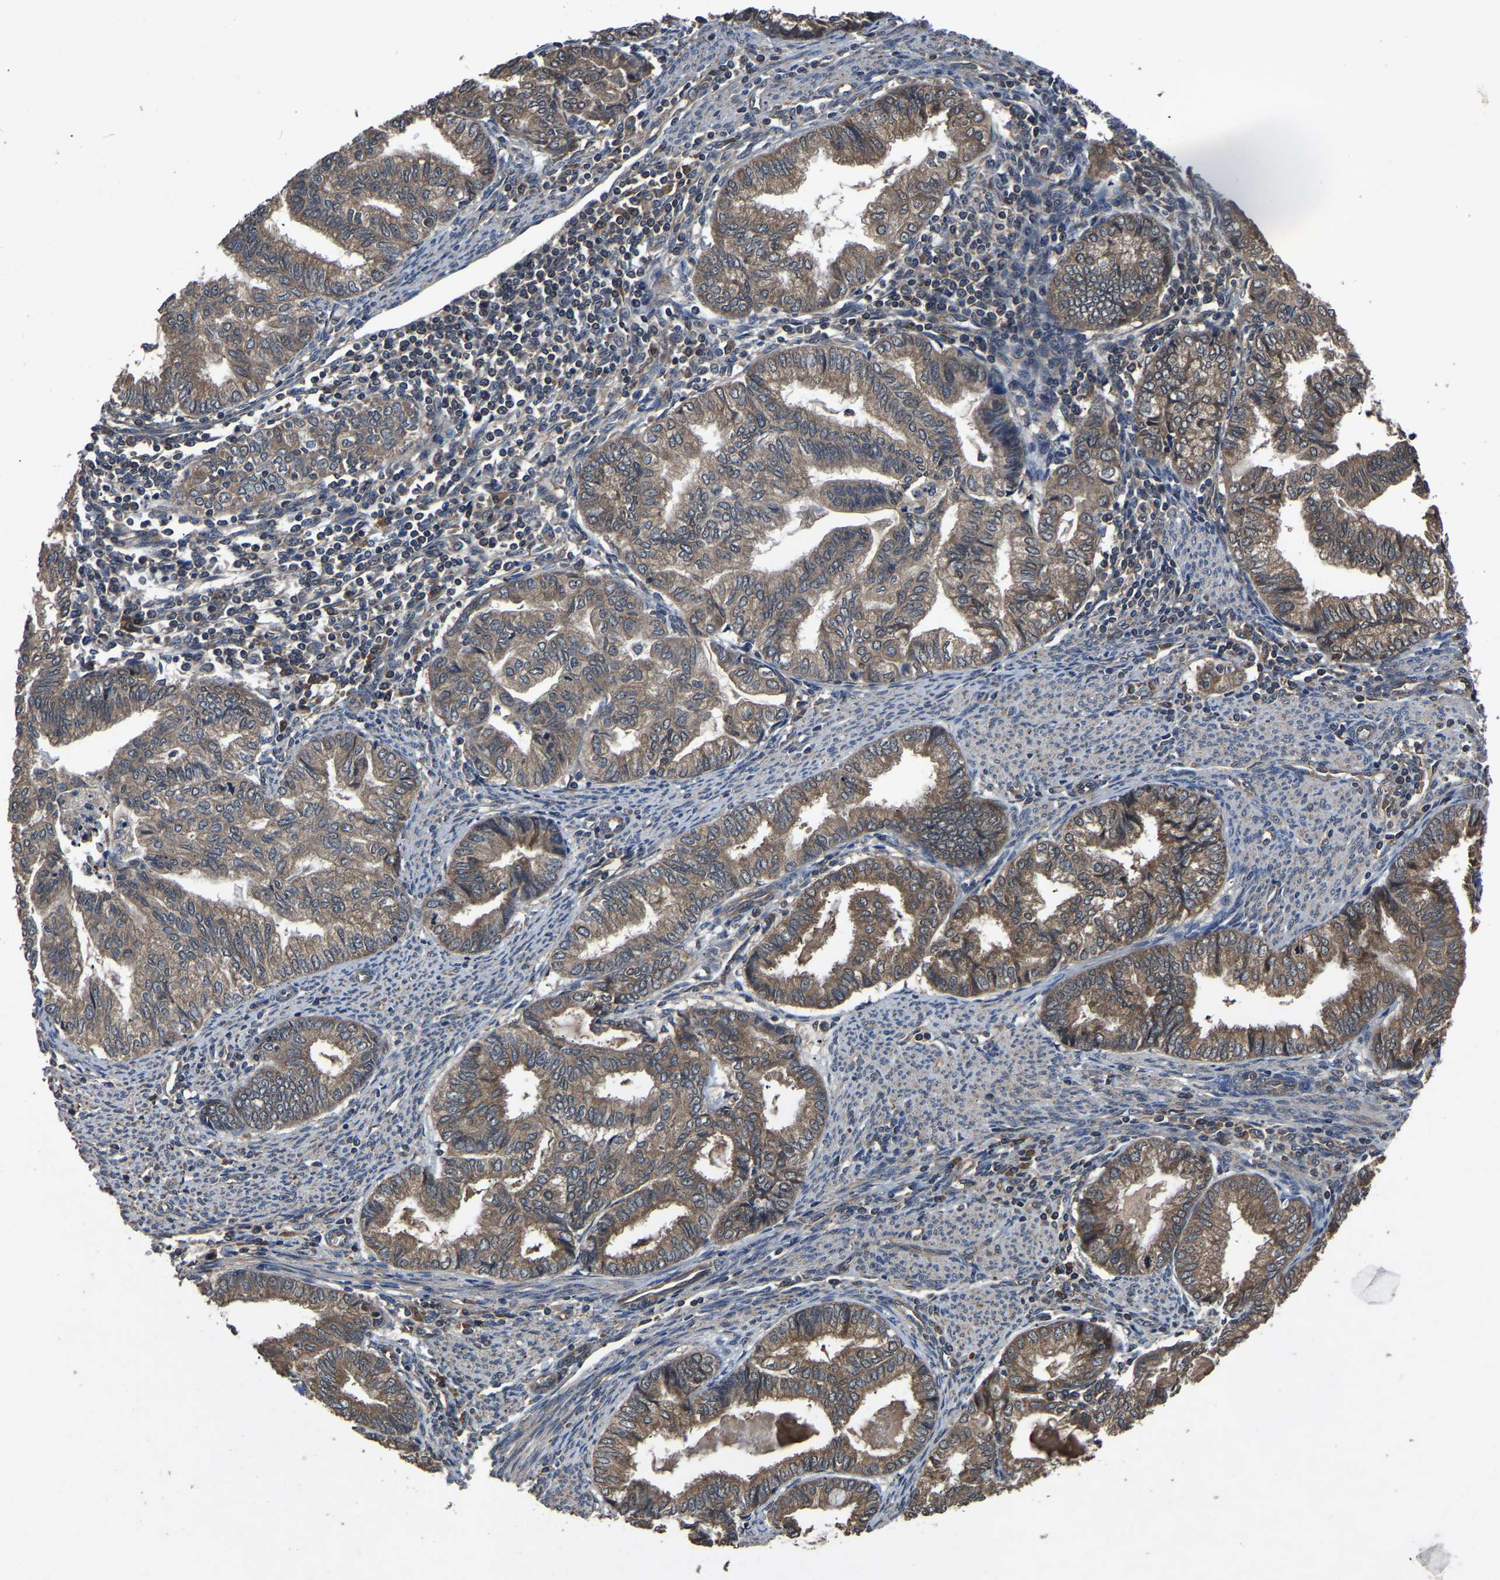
{"staining": {"intensity": "moderate", "quantity": ">75%", "location": "cytoplasmic/membranous"}, "tissue": "endometrial cancer", "cell_type": "Tumor cells", "image_type": "cancer", "snomed": [{"axis": "morphology", "description": "Adenocarcinoma, NOS"}, {"axis": "topography", "description": "Endometrium"}], "caption": "A high-resolution histopathology image shows IHC staining of endometrial cancer, which shows moderate cytoplasmic/membranous expression in approximately >75% of tumor cells.", "gene": "CRYZL1", "patient": {"sex": "female", "age": 79}}